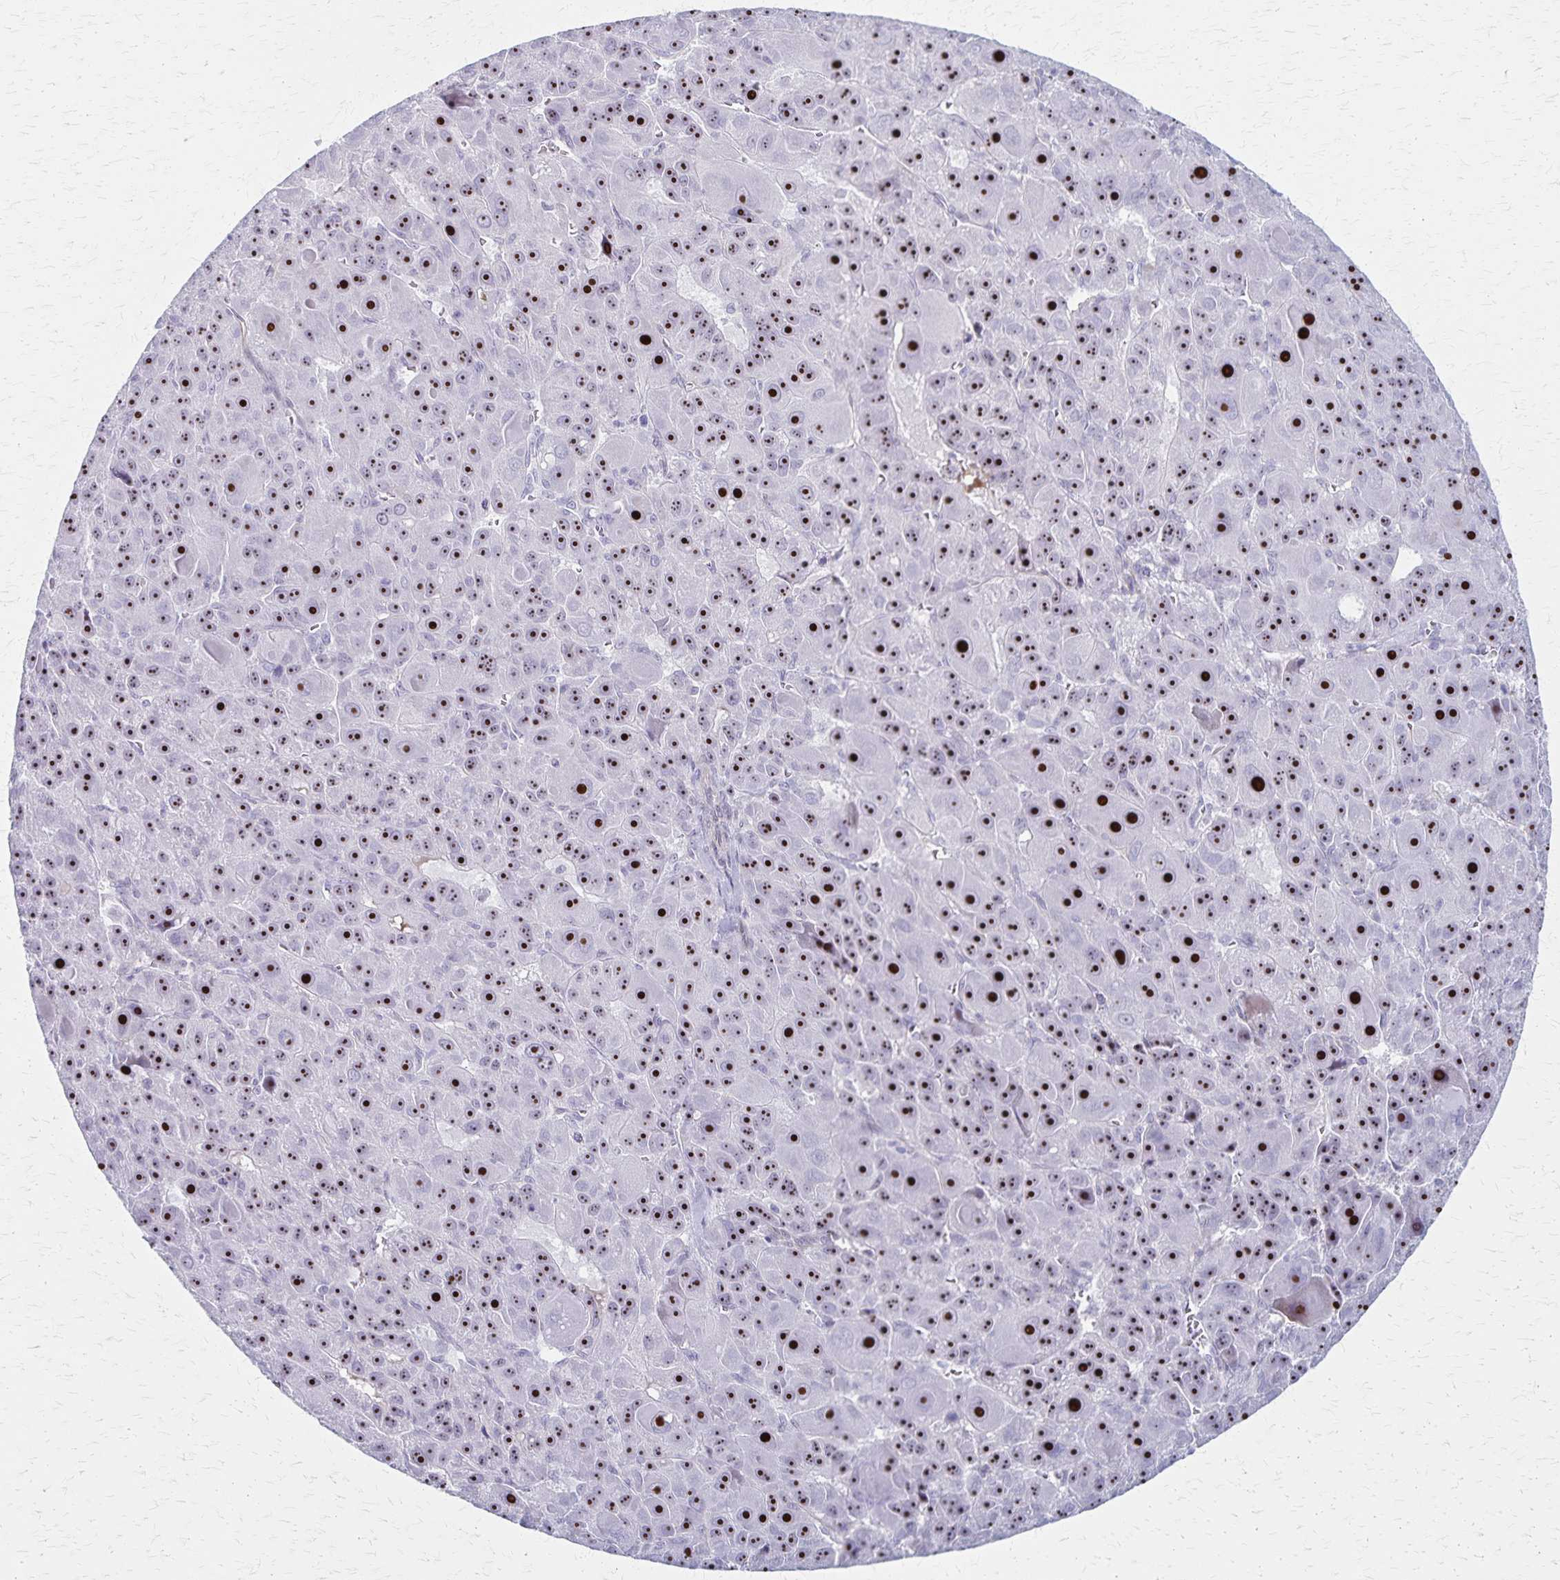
{"staining": {"intensity": "strong", "quantity": "25%-75%", "location": "nuclear"}, "tissue": "liver cancer", "cell_type": "Tumor cells", "image_type": "cancer", "snomed": [{"axis": "morphology", "description": "Carcinoma, Hepatocellular, NOS"}, {"axis": "topography", "description": "Liver"}], "caption": "Protein expression analysis of human hepatocellular carcinoma (liver) reveals strong nuclear positivity in approximately 25%-75% of tumor cells. The protein is stained brown, and the nuclei are stained in blue (DAB IHC with brightfield microscopy, high magnification).", "gene": "DLK2", "patient": {"sex": "male", "age": 76}}